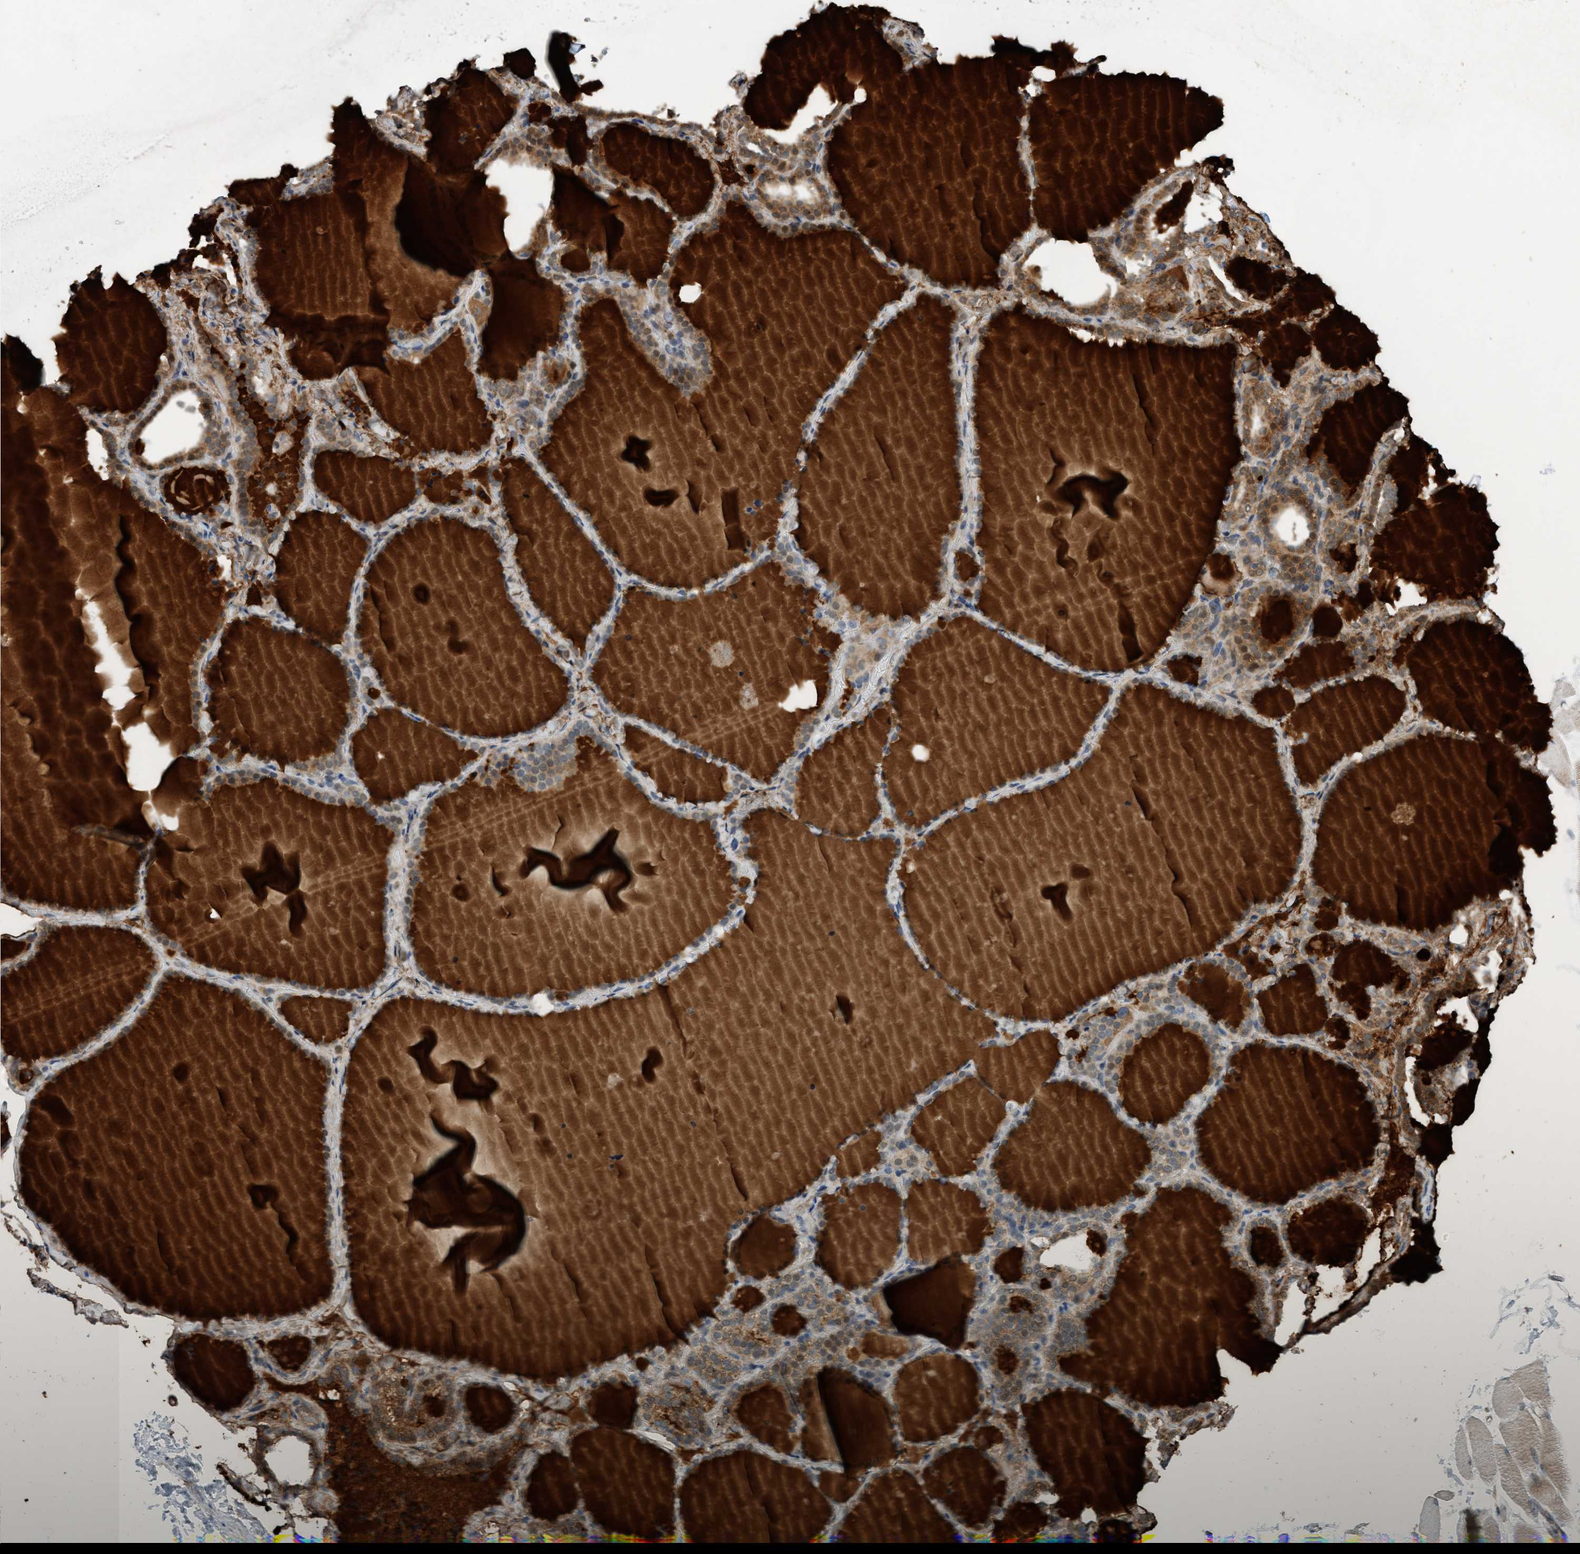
{"staining": {"intensity": "weak", "quantity": ">75%", "location": "cytoplasmic/membranous"}, "tissue": "thyroid gland", "cell_type": "Glandular cells", "image_type": "normal", "snomed": [{"axis": "morphology", "description": "Normal tissue, NOS"}, {"axis": "topography", "description": "Thyroid gland"}], "caption": "Thyroid gland stained with a brown dye displays weak cytoplasmic/membranous positive staining in about >75% of glandular cells.", "gene": "ZNF566", "patient": {"sex": "female", "age": 22}}